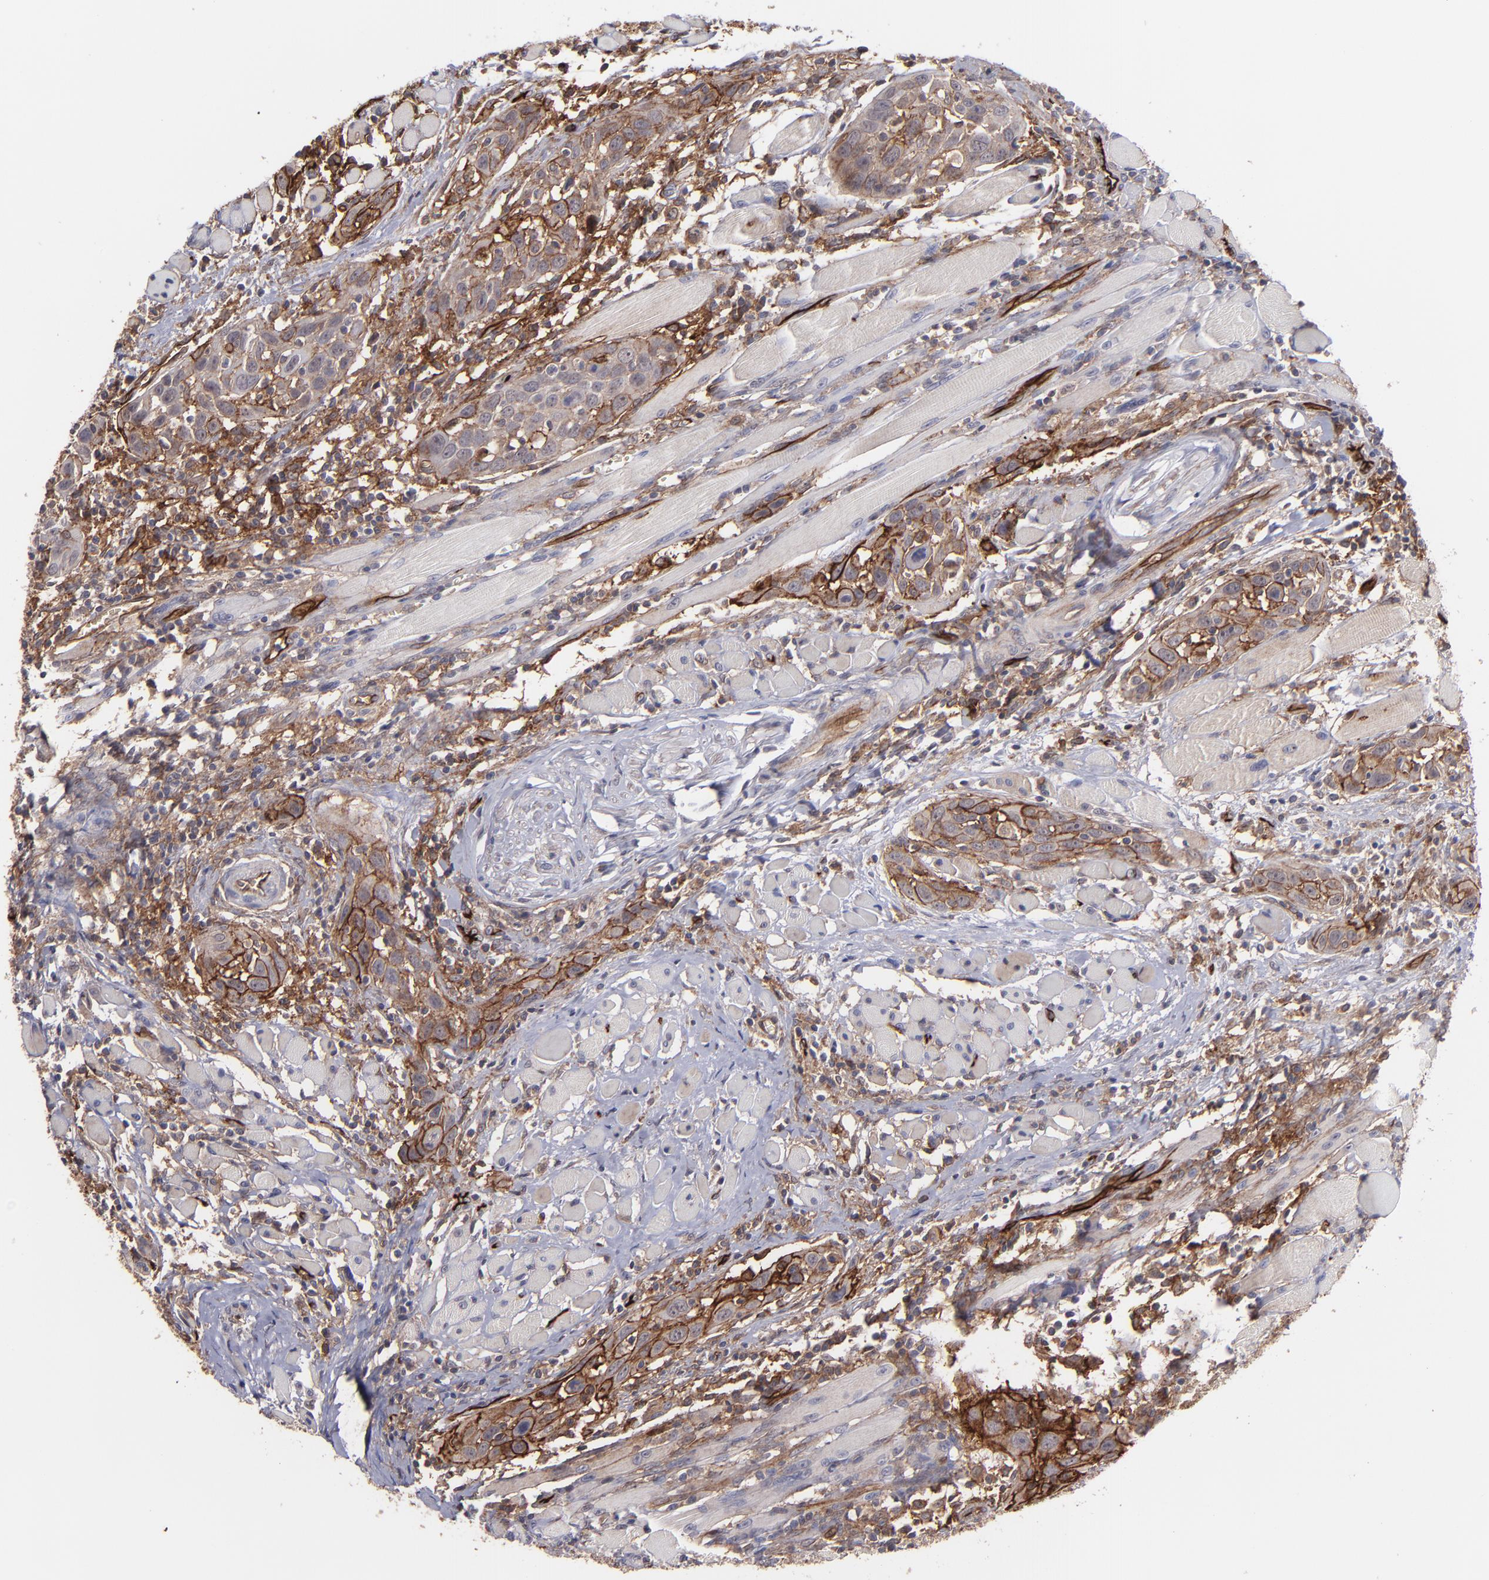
{"staining": {"intensity": "moderate", "quantity": "25%-75%", "location": "cytoplasmic/membranous"}, "tissue": "head and neck cancer", "cell_type": "Tumor cells", "image_type": "cancer", "snomed": [{"axis": "morphology", "description": "Squamous cell carcinoma, NOS"}, {"axis": "topography", "description": "Oral tissue"}, {"axis": "topography", "description": "Head-Neck"}], "caption": "Immunohistochemistry (IHC) image of human head and neck cancer stained for a protein (brown), which shows medium levels of moderate cytoplasmic/membranous positivity in approximately 25%-75% of tumor cells.", "gene": "ICAM1", "patient": {"sex": "female", "age": 50}}